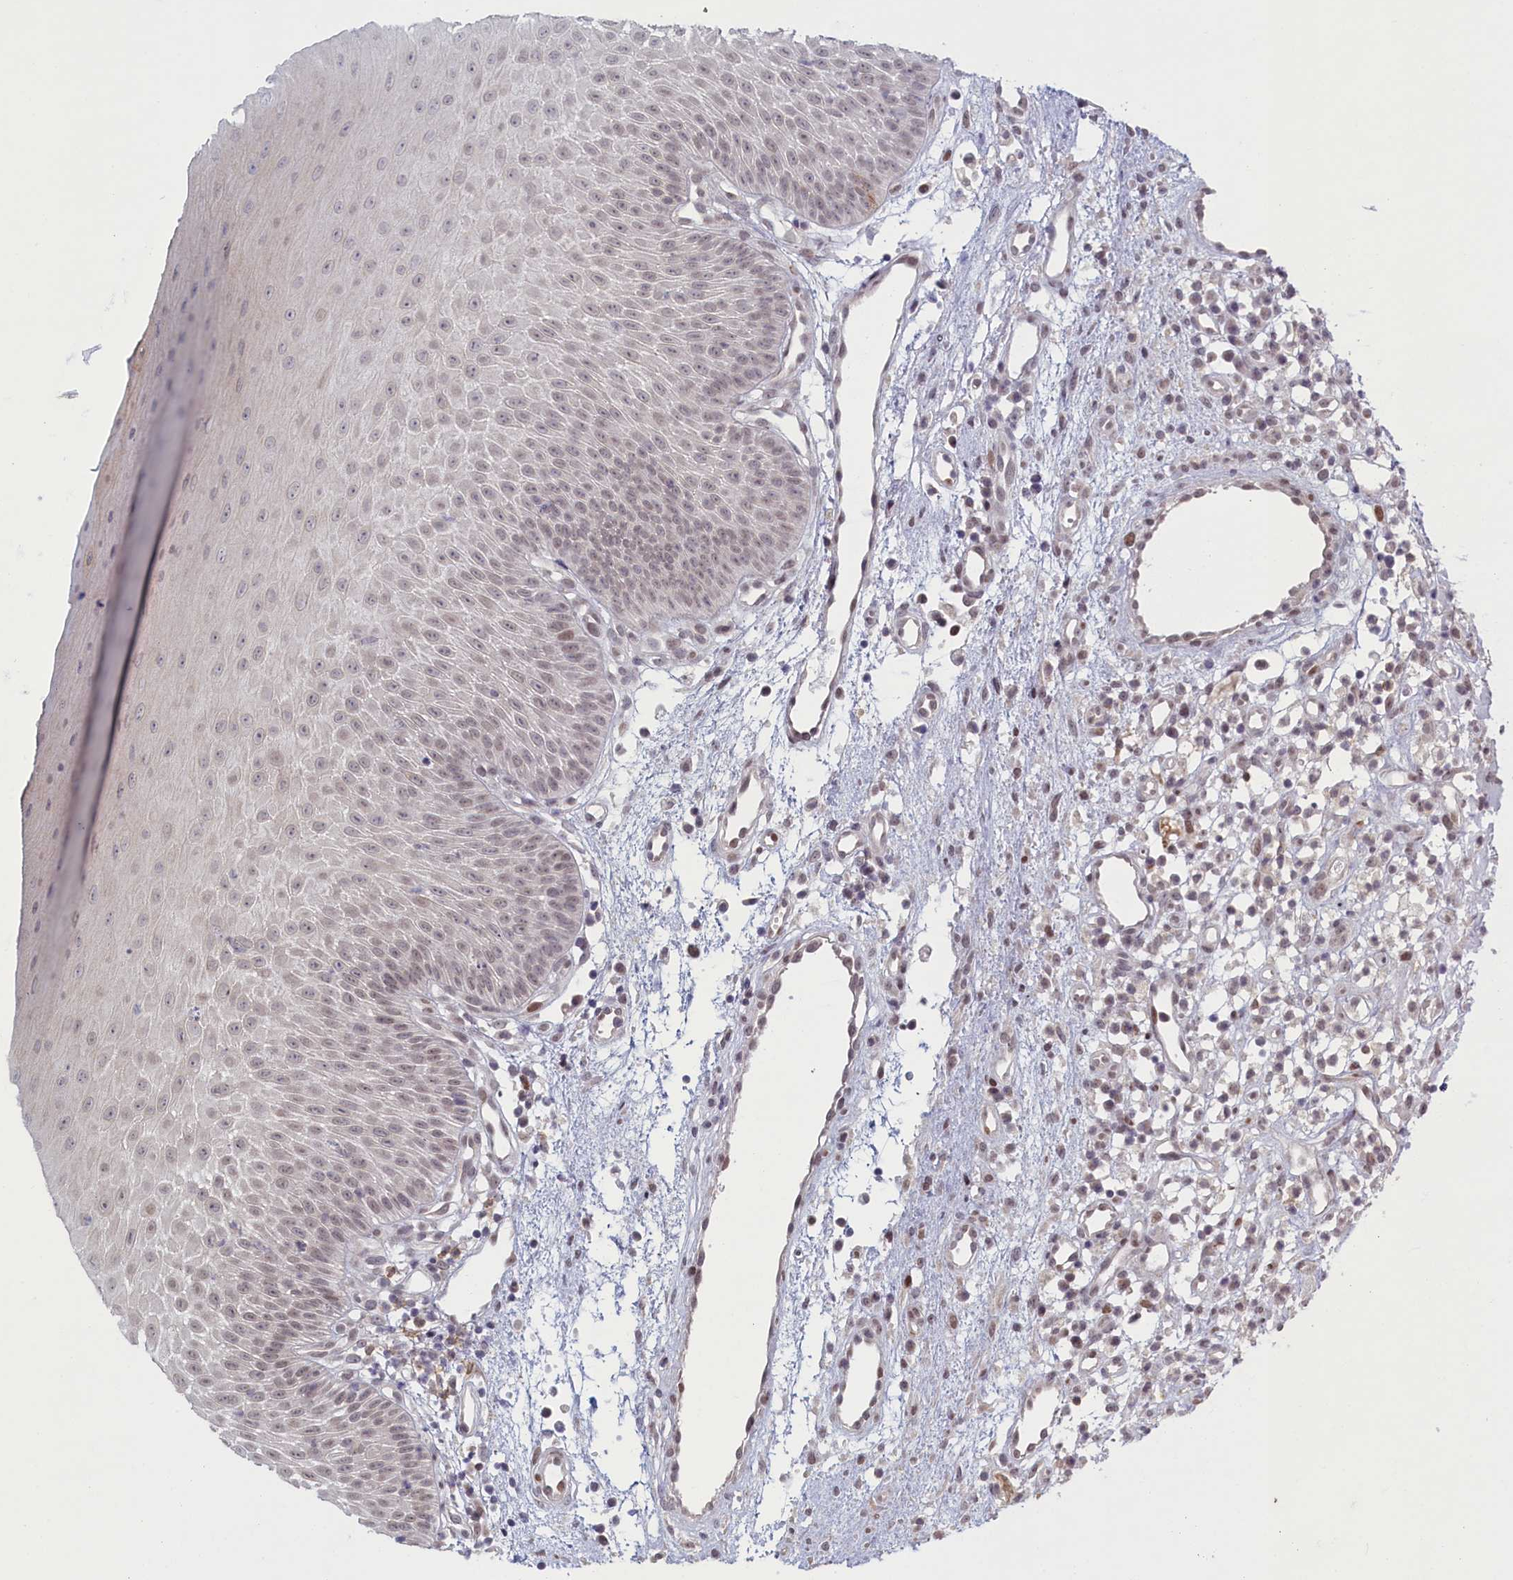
{"staining": {"intensity": "moderate", "quantity": "<25%", "location": "nuclear"}, "tissue": "oral mucosa", "cell_type": "Squamous epithelial cells", "image_type": "normal", "snomed": [{"axis": "morphology", "description": "Normal tissue, NOS"}, {"axis": "topography", "description": "Oral tissue"}], "caption": "DAB (3,3'-diaminobenzidine) immunohistochemical staining of normal human oral mucosa exhibits moderate nuclear protein expression in approximately <25% of squamous epithelial cells. The staining was performed using DAB, with brown indicating positive protein expression. Nuclei are stained blue with hematoxylin.", "gene": "ATF7IP2", "patient": {"sex": "female", "age": 13}}